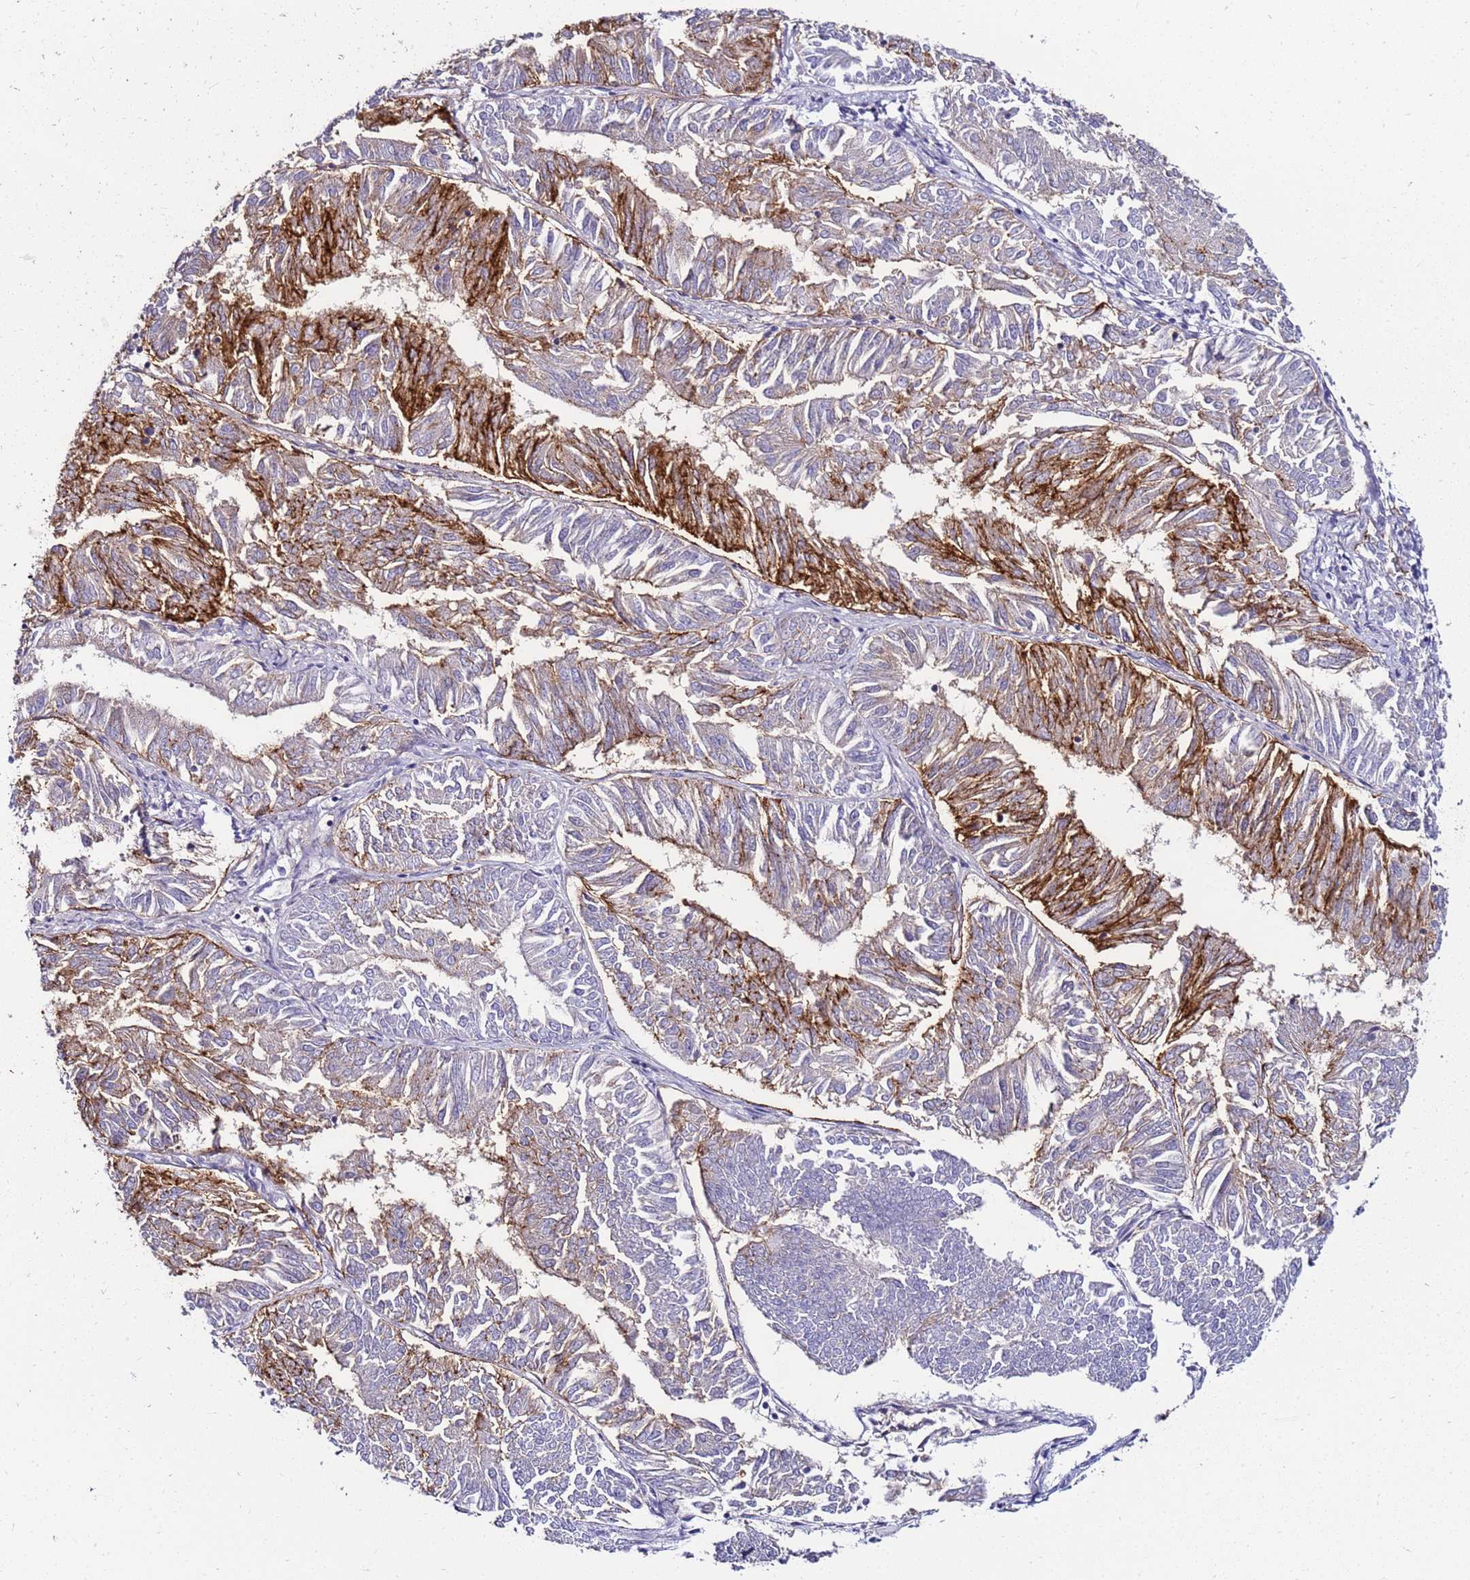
{"staining": {"intensity": "strong", "quantity": "<25%", "location": "cytoplasmic/membranous"}, "tissue": "endometrial cancer", "cell_type": "Tumor cells", "image_type": "cancer", "snomed": [{"axis": "morphology", "description": "Adenocarcinoma, NOS"}, {"axis": "topography", "description": "Endometrium"}], "caption": "A high-resolution histopathology image shows immunohistochemistry staining of endometrial adenocarcinoma, which displays strong cytoplasmic/membranous expression in about <25% of tumor cells.", "gene": "GPN3", "patient": {"sex": "female", "age": 58}}